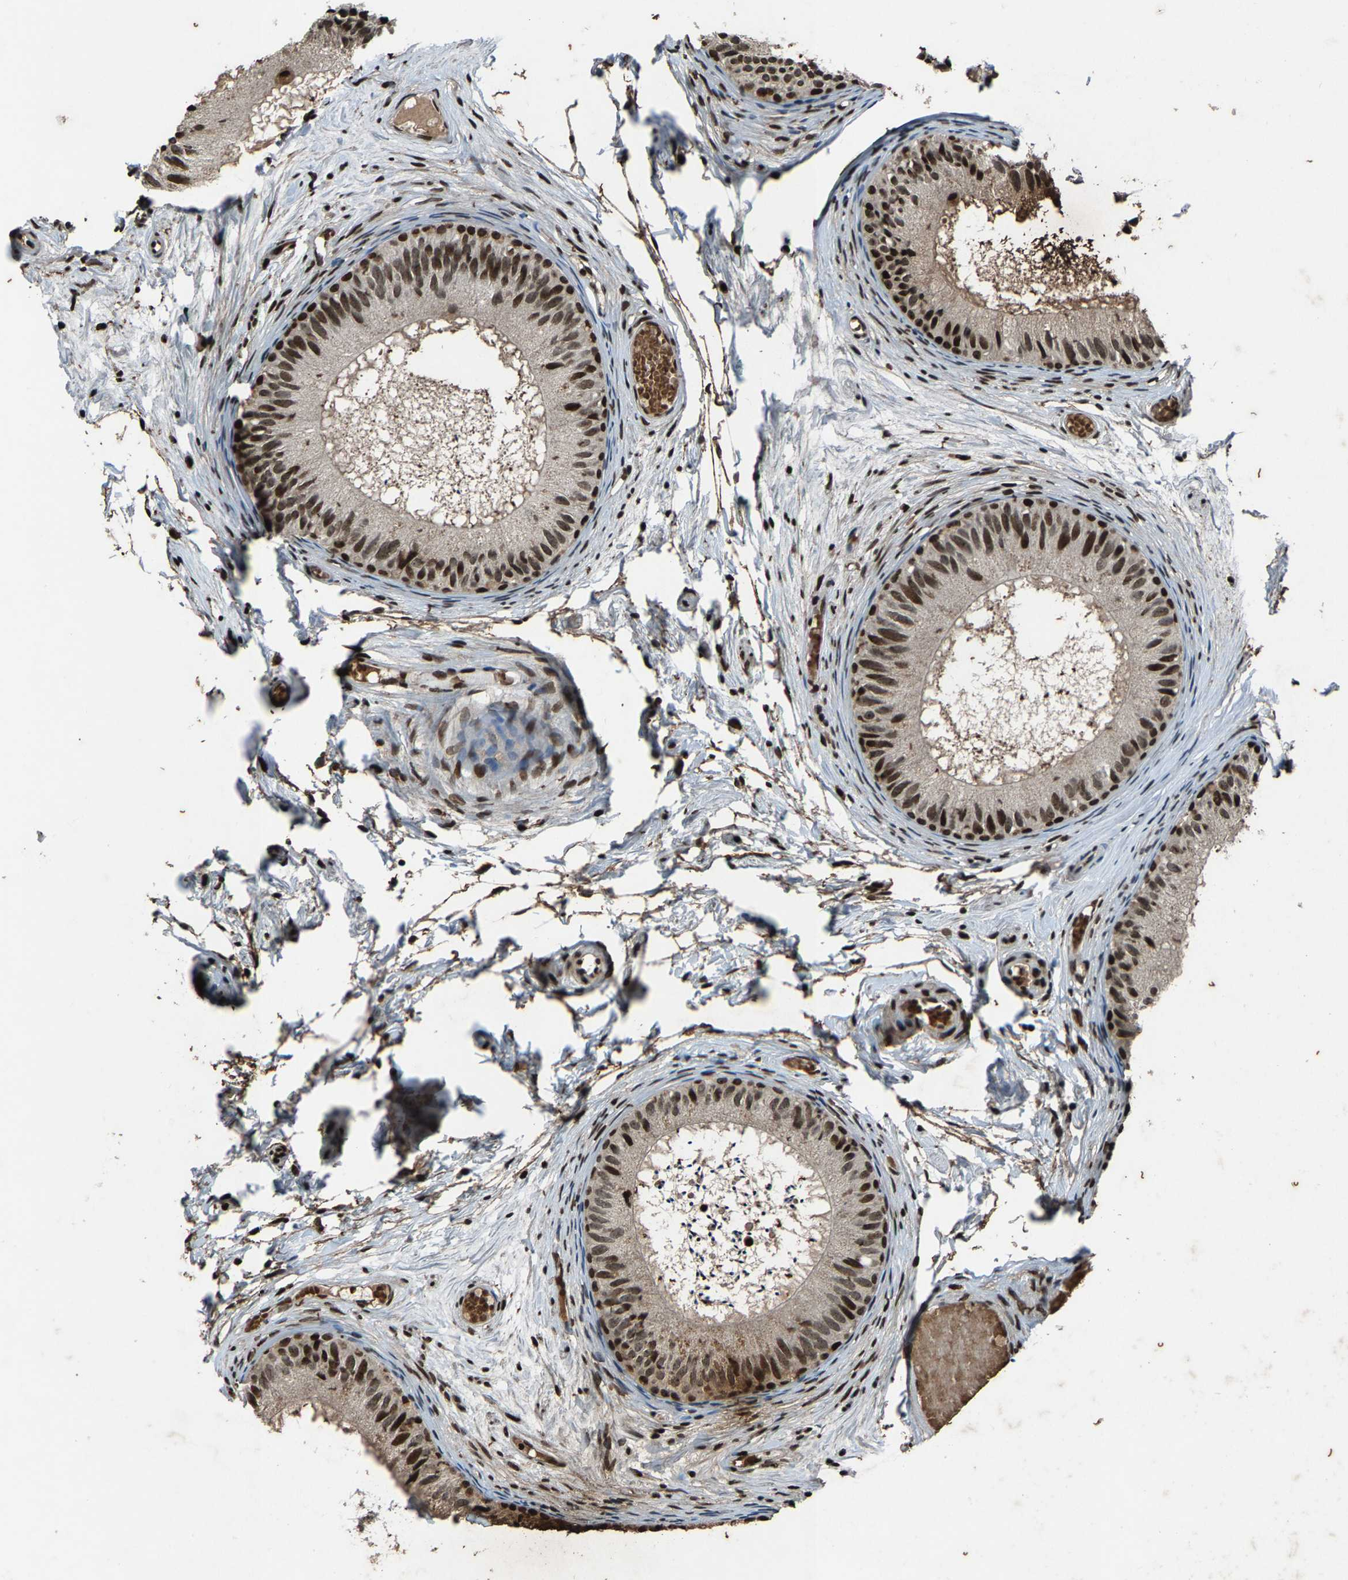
{"staining": {"intensity": "moderate", "quantity": ">75%", "location": "nuclear"}, "tissue": "epididymis", "cell_type": "Glandular cells", "image_type": "normal", "snomed": [{"axis": "morphology", "description": "Normal tissue, NOS"}, {"axis": "topography", "description": "Epididymis"}], "caption": "Moderate nuclear expression for a protein is present in about >75% of glandular cells of normal epididymis using immunohistochemistry (IHC).", "gene": "H4C1", "patient": {"sex": "male", "age": 46}}